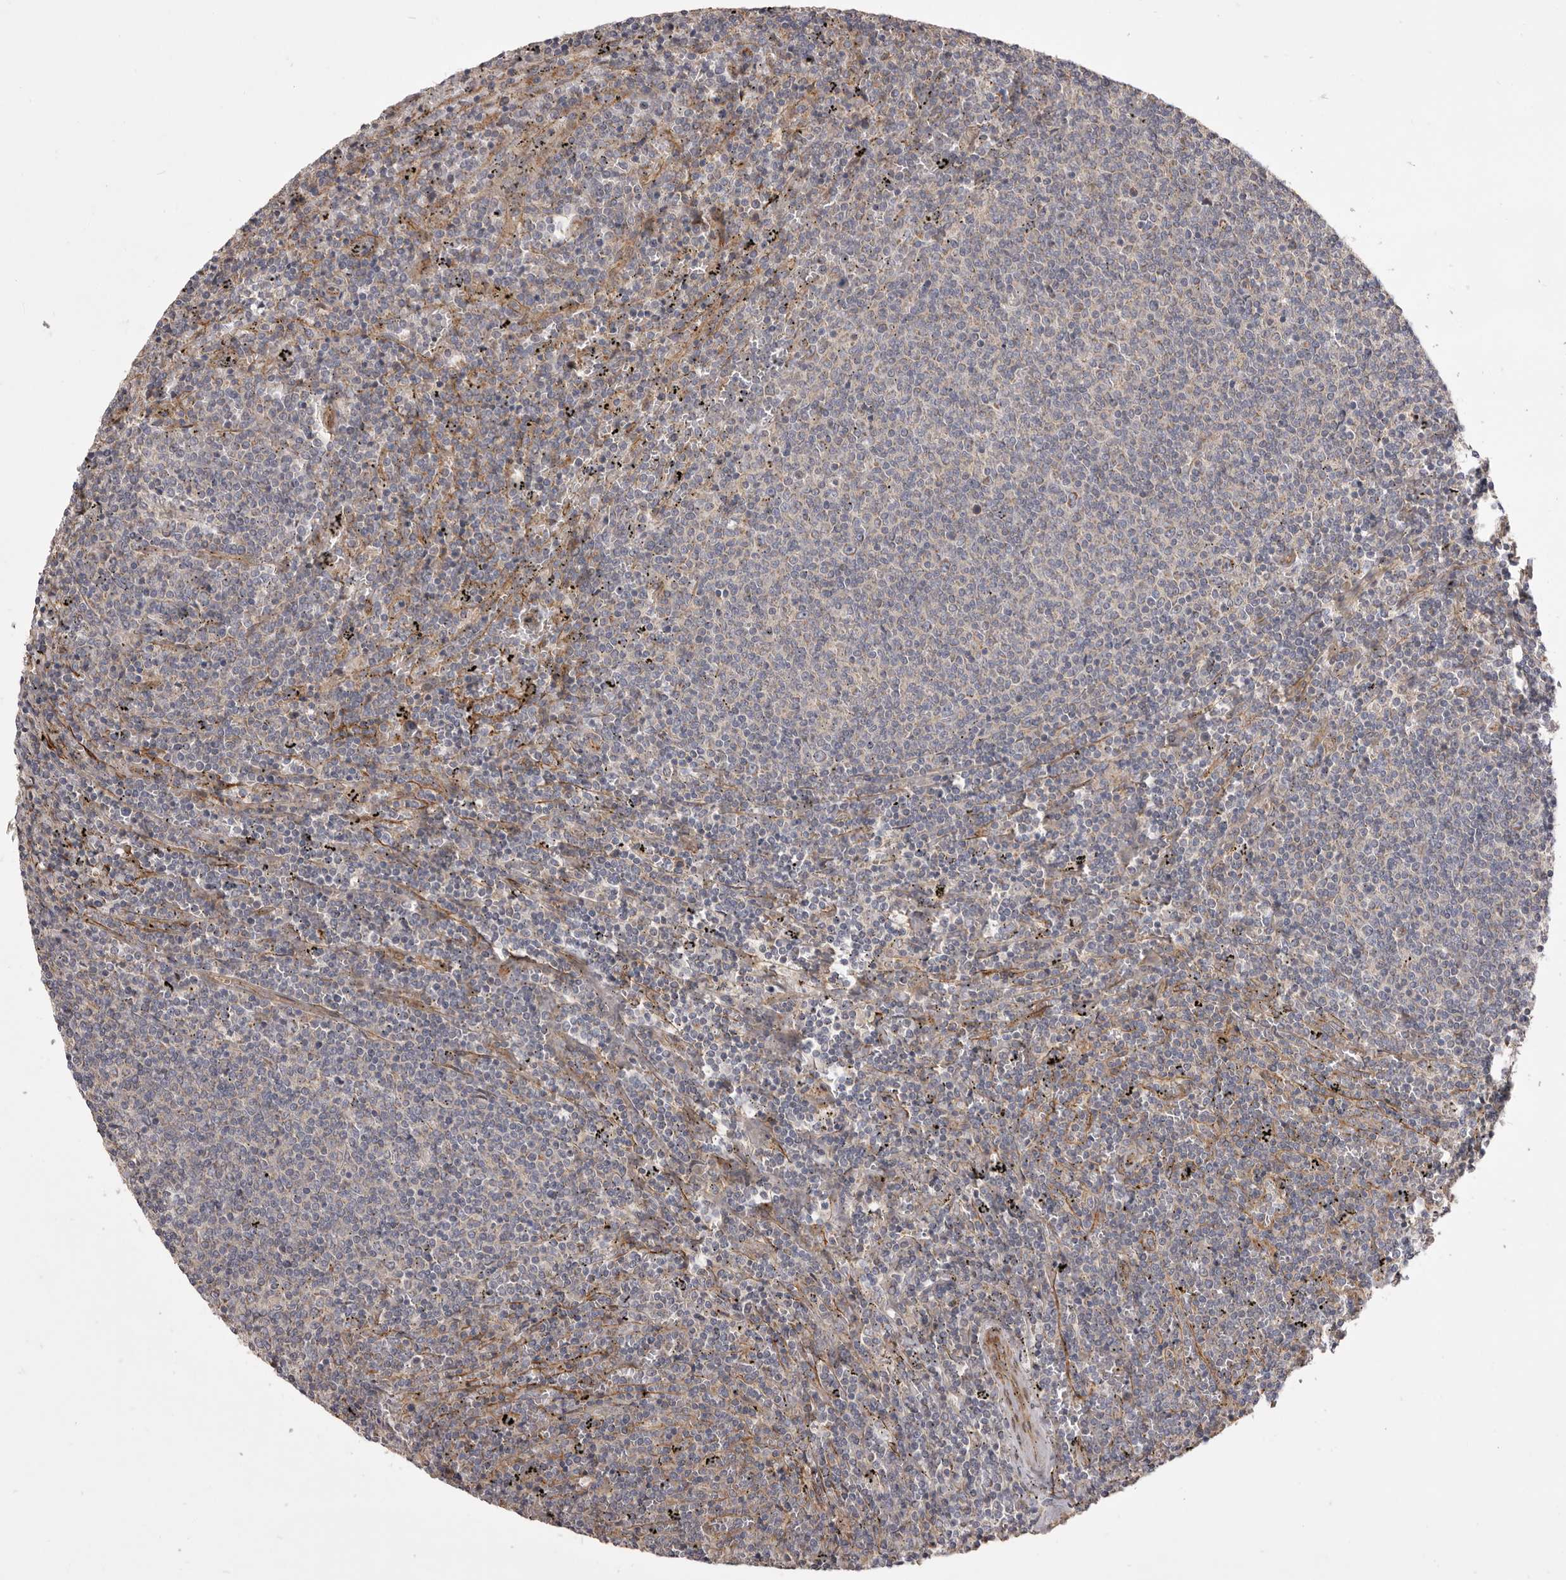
{"staining": {"intensity": "negative", "quantity": "none", "location": "none"}, "tissue": "lymphoma", "cell_type": "Tumor cells", "image_type": "cancer", "snomed": [{"axis": "morphology", "description": "Malignant lymphoma, non-Hodgkin's type, Low grade"}, {"axis": "topography", "description": "Spleen"}], "caption": "Lymphoma was stained to show a protein in brown. There is no significant expression in tumor cells.", "gene": "VPS45", "patient": {"sex": "female", "age": 50}}